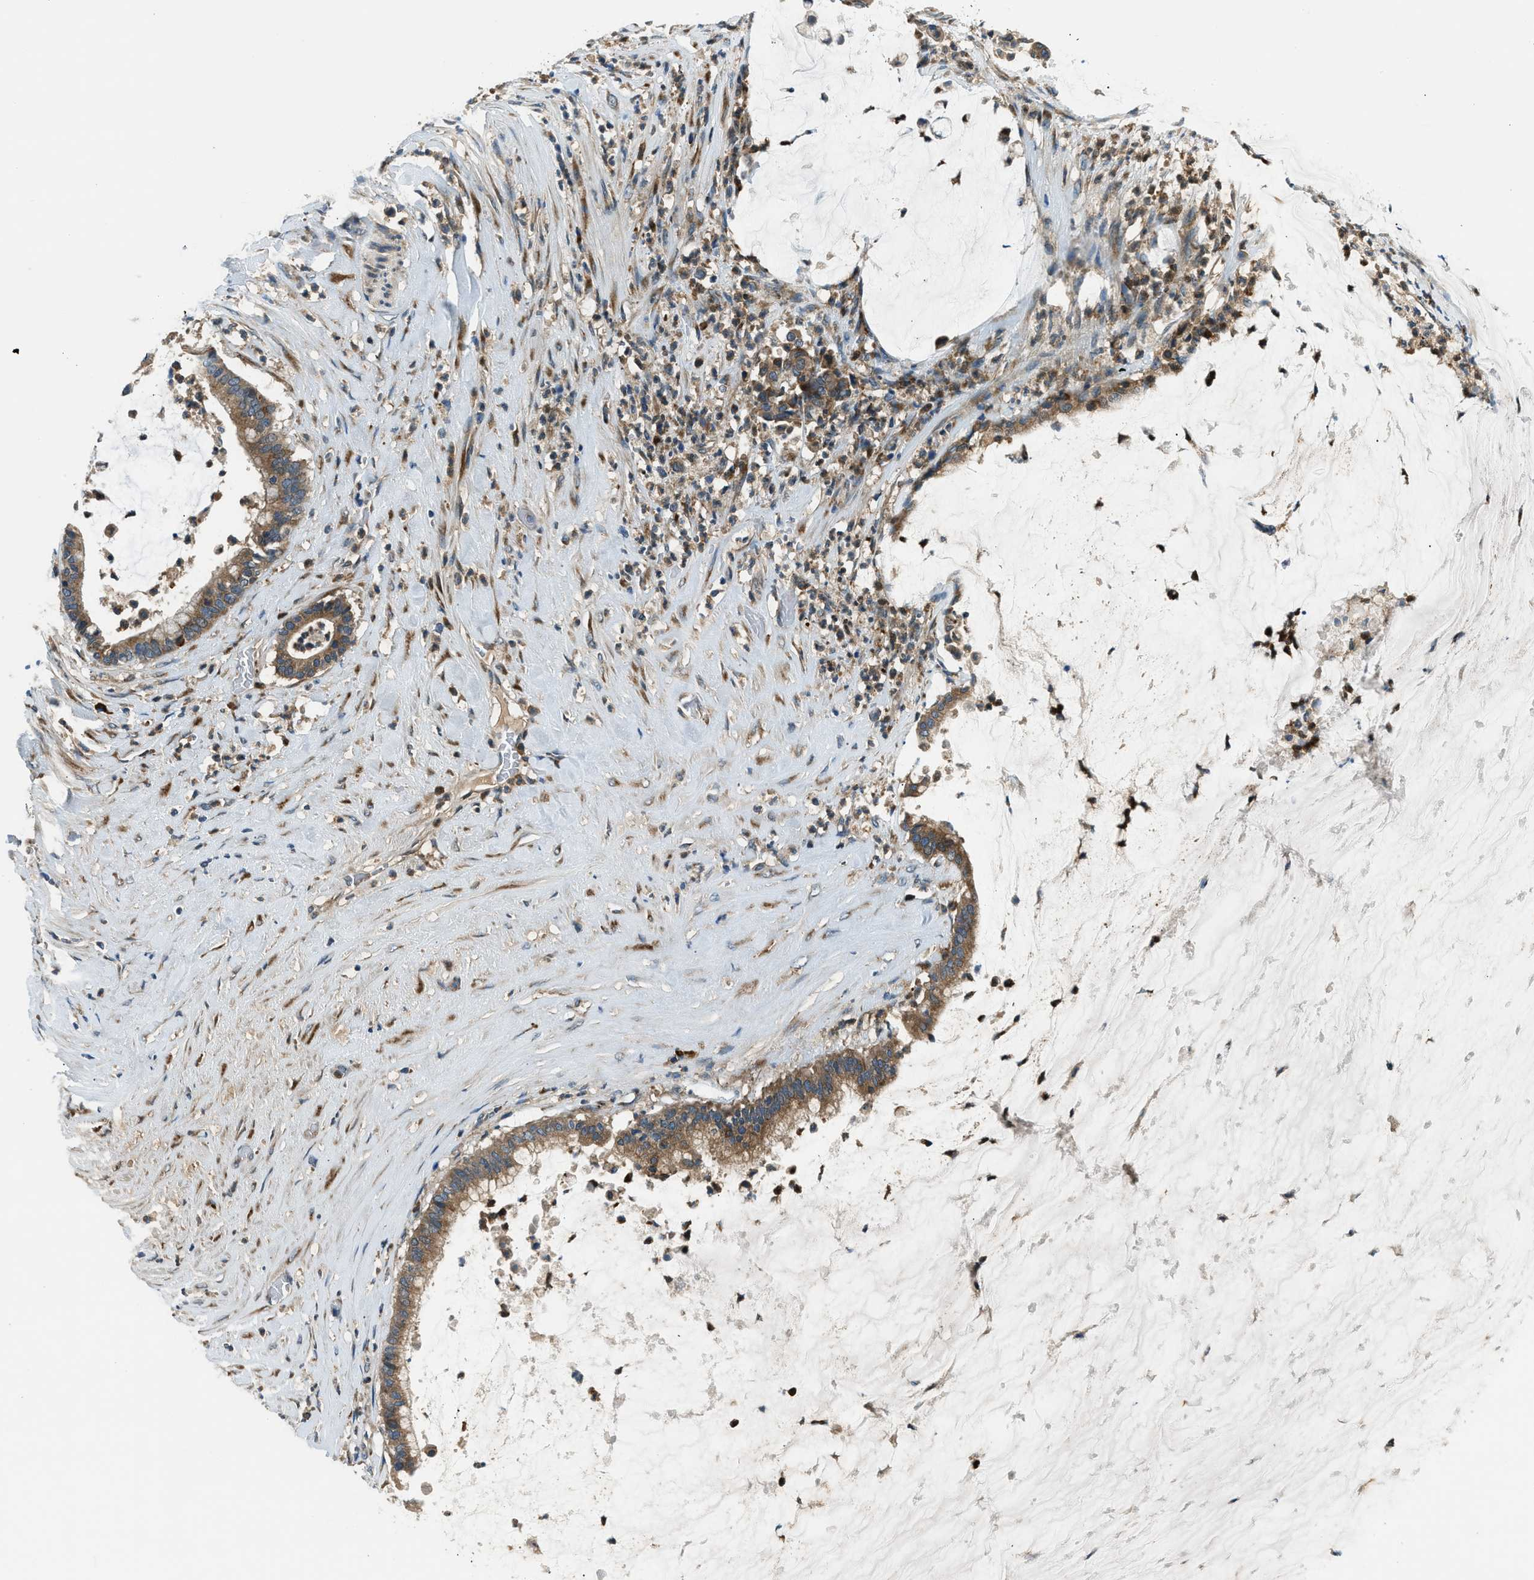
{"staining": {"intensity": "moderate", "quantity": ">75%", "location": "cytoplasmic/membranous"}, "tissue": "pancreatic cancer", "cell_type": "Tumor cells", "image_type": "cancer", "snomed": [{"axis": "morphology", "description": "Adenocarcinoma, NOS"}, {"axis": "topography", "description": "Pancreas"}], "caption": "Tumor cells reveal moderate cytoplasmic/membranous staining in approximately >75% of cells in pancreatic cancer.", "gene": "EDARADD", "patient": {"sex": "male", "age": 41}}